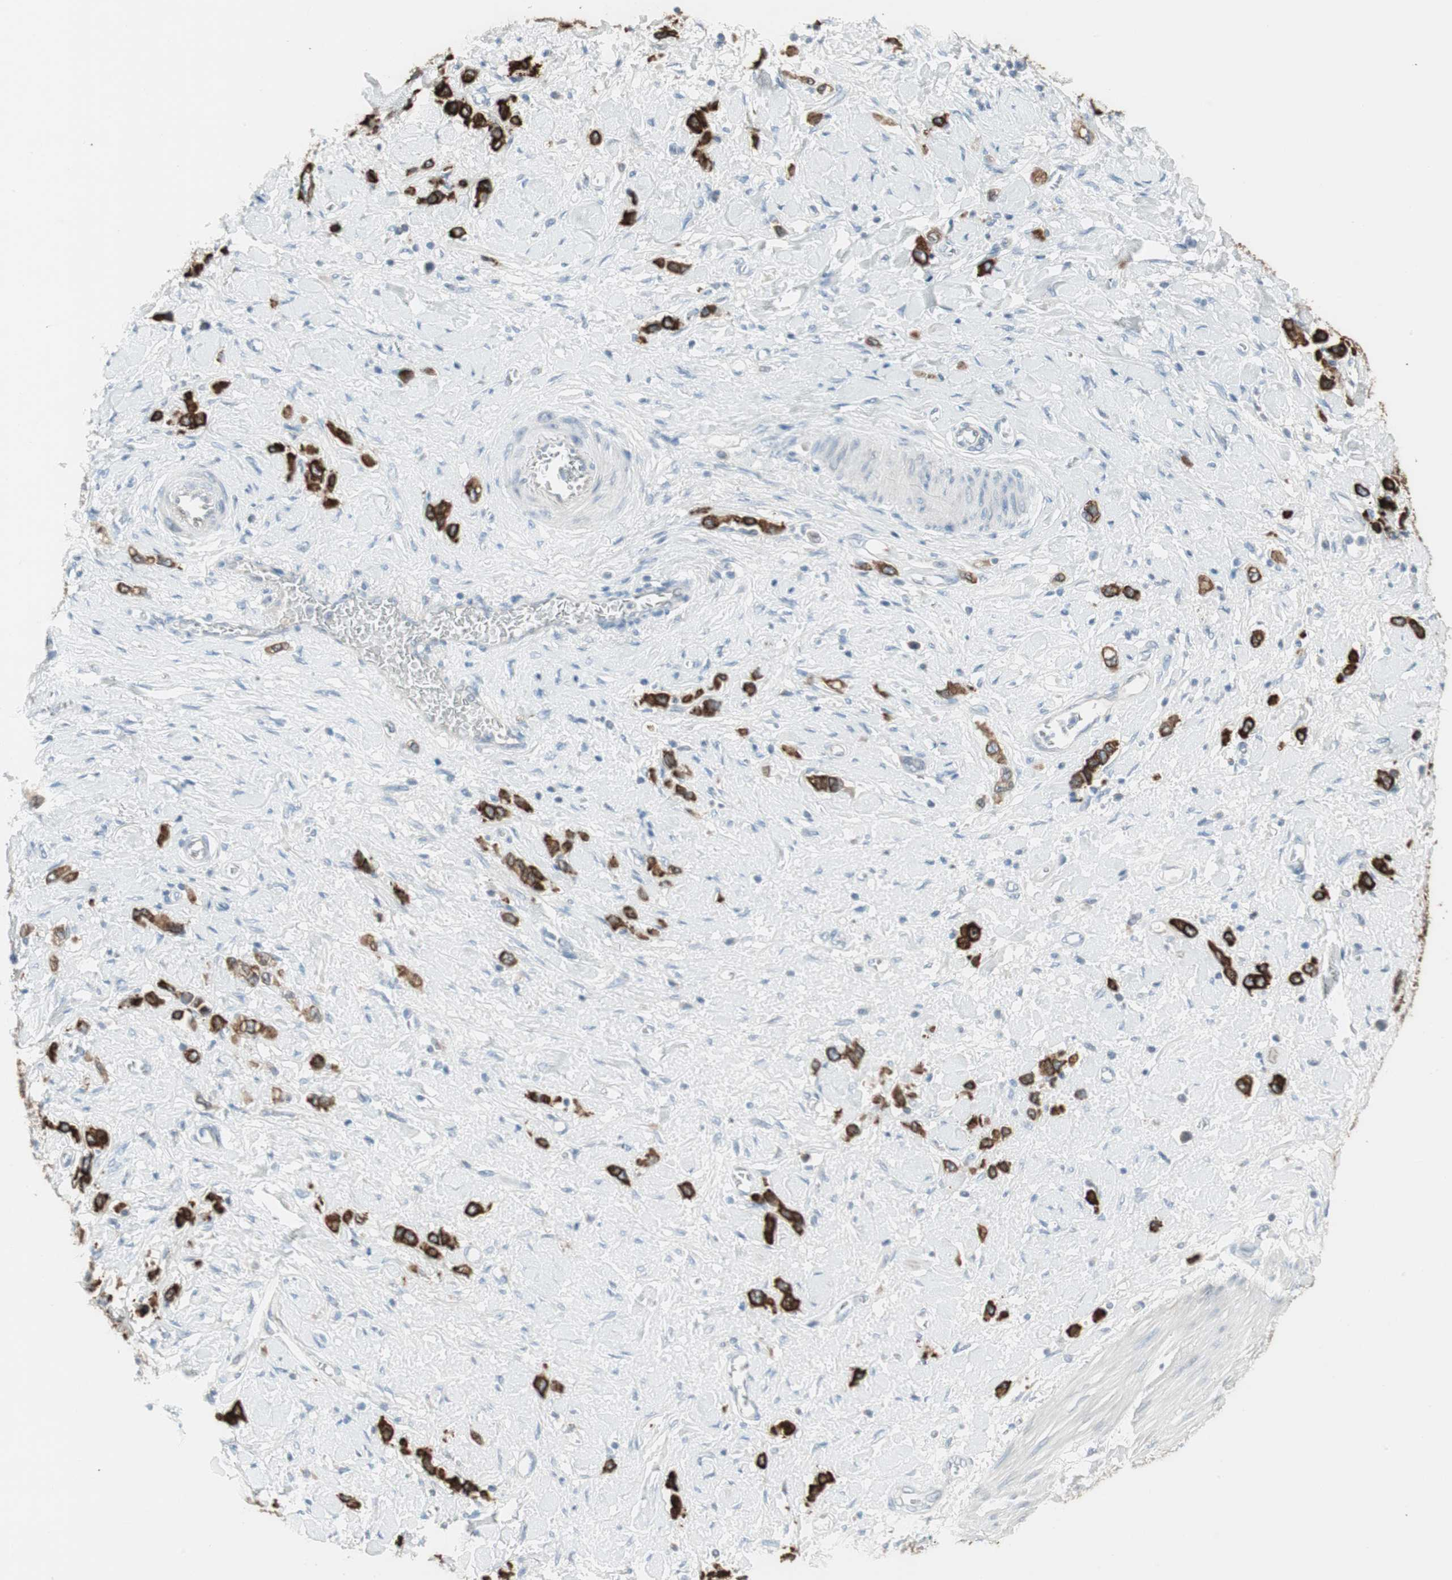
{"staining": {"intensity": "strong", "quantity": ">75%", "location": "cytoplasmic/membranous"}, "tissue": "stomach cancer", "cell_type": "Tumor cells", "image_type": "cancer", "snomed": [{"axis": "morphology", "description": "Normal tissue, NOS"}, {"axis": "morphology", "description": "Adenocarcinoma, NOS"}, {"axis": "topography", "description": "Stomach, upper"}, {"axis": "topography", "description": "Stomach"}], "caption": "This is an image of immunohistochemistry staining of stomach adenocarcinoma, which shows strong expression in the cytoplasmic/membranous of tumor cells.", "gene": "AGR2", "patient": {"sex": "female", "age": 65}}